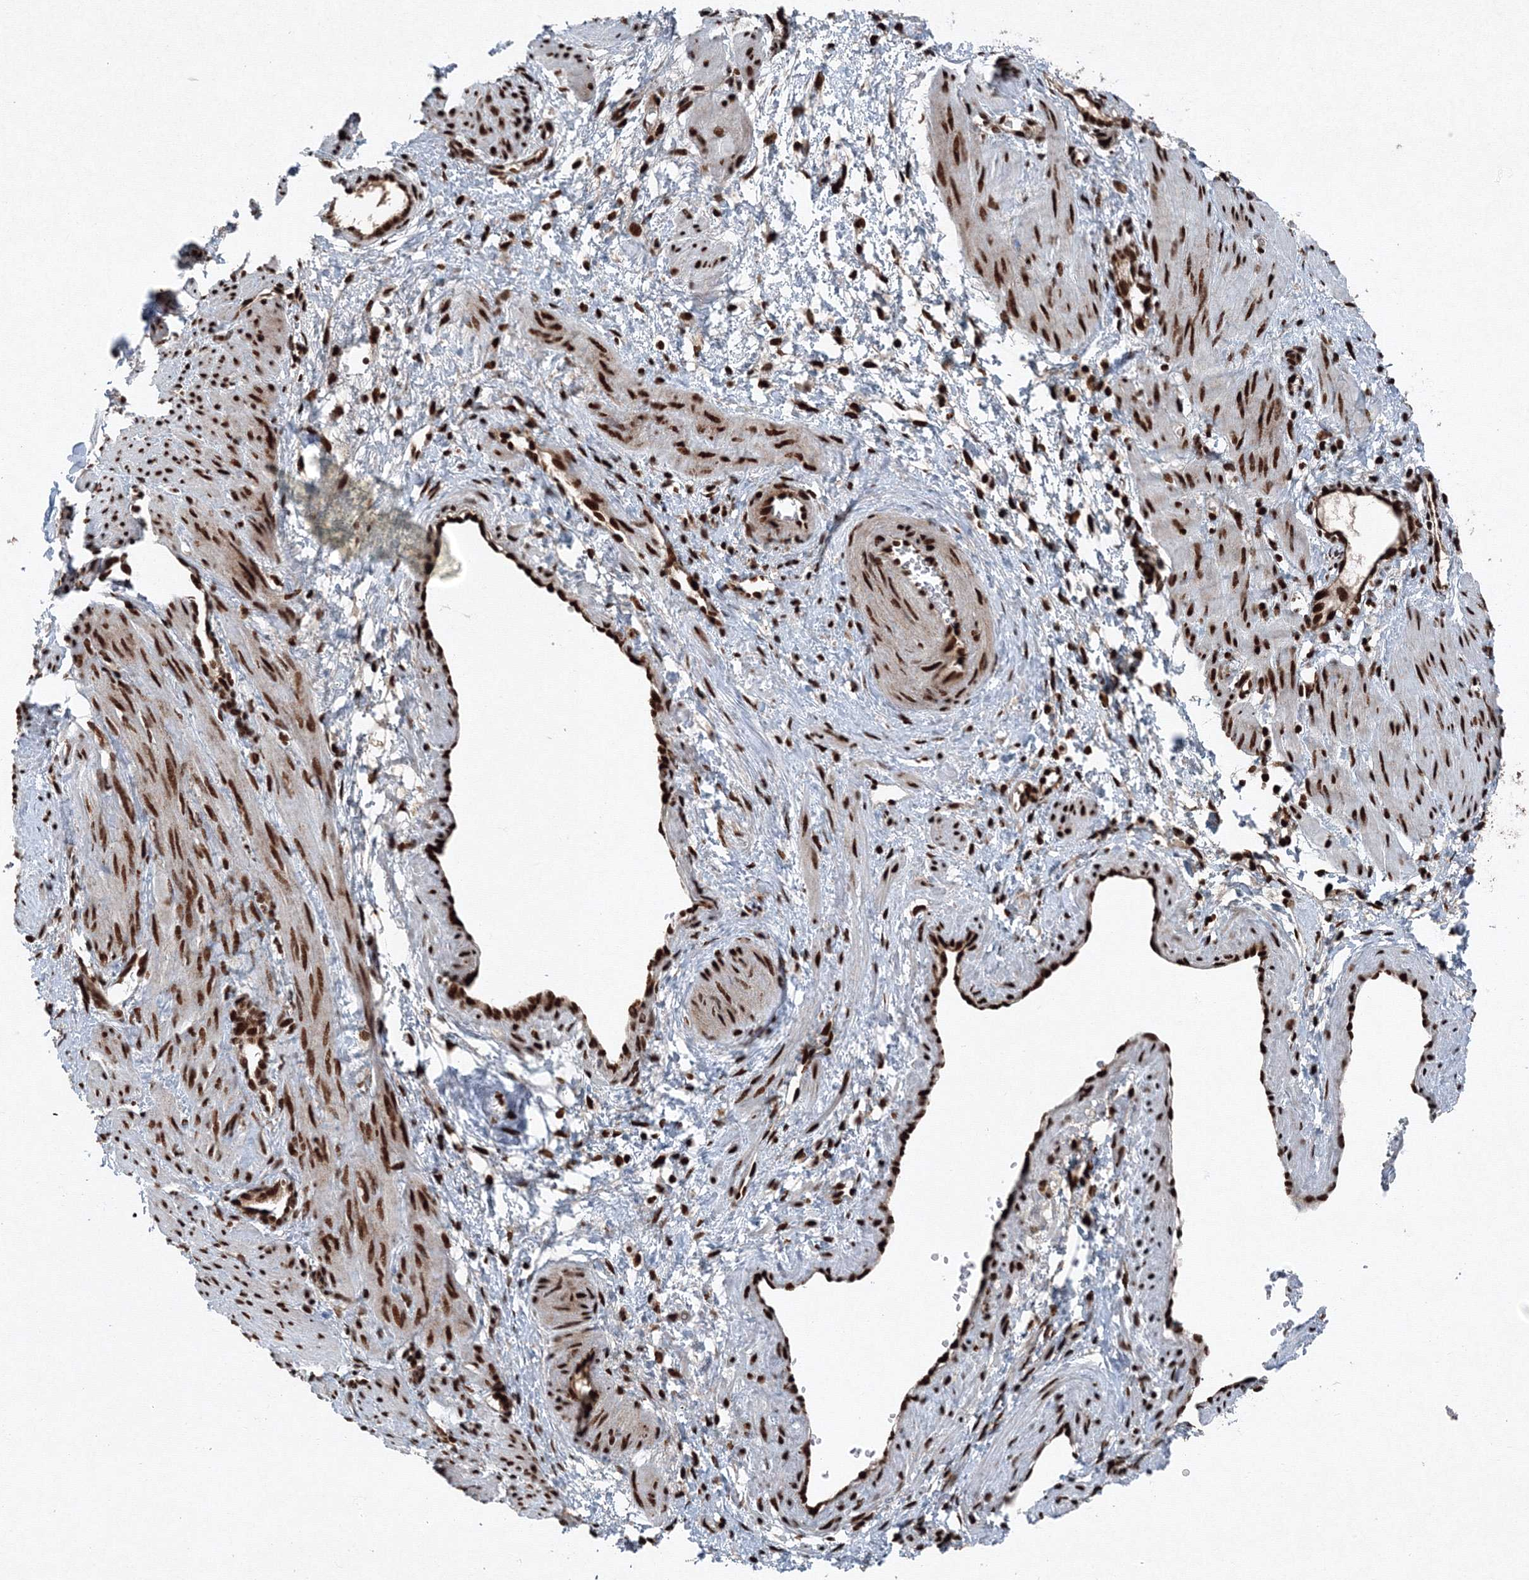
{"staining": {"intensity": "strong", "quantity": ">75%", "location": "nuclear"}, "tissue": "smooth muscle", "cell_type": "Smooth muscle cells", "image_type": "normal", "snomed": [{"axis": "morphology", "description": "Normal tissue, NOS"}, {"axis": "topography", "description": "Endometrium"}], "caption": "High-power microscopy captured an IHC photomicrograph of normal smooth muscle, revealing strong nuclear positivity in about >75% of smooth muscle cells.", "gene": "SNRPC", "patient": {"sex": "female", "age": 33}}